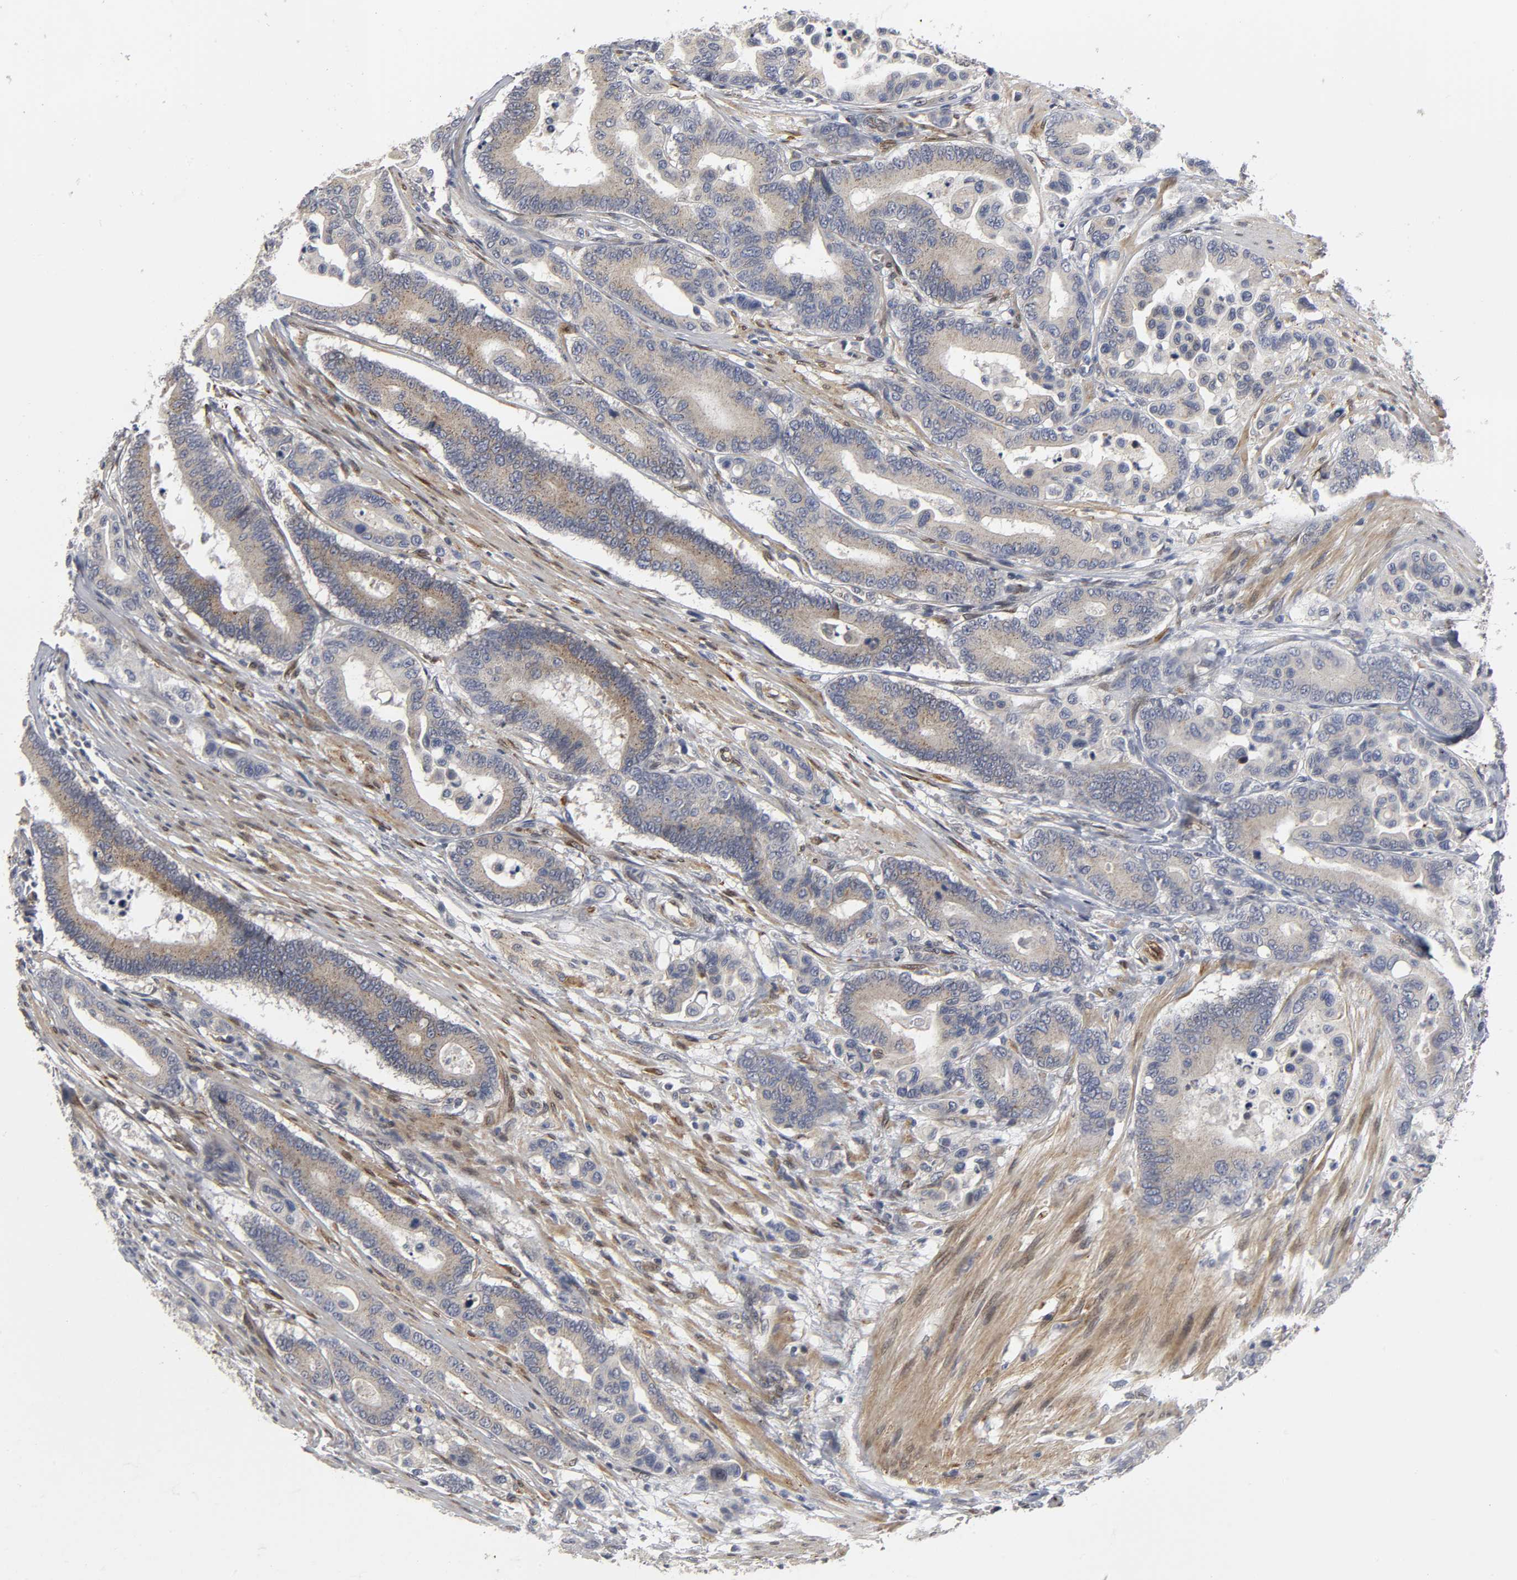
{"staining": {"intensity": "weak", "quantity": "<25%", "location": "cytoplasmic/membranous"}, "tissue": "colorectal cancer", "cell_type": "Tumor cells", "image_type": "cancer", "snomed": [{"axis": "morphology", "description": "Normal tissue, NOS"}, {"axis": "morphology", "description": "Adenocarcinoma, NOS"}, {"axis": "topography", "description": "Colon"}], "caption": "Adenocarcinoma (colorectal) stained for a protein using immunohistochemistry exhibits no positivity tumor cells.", "gene": "ASB6", "patient": {"sex": "male", "age": 82}}